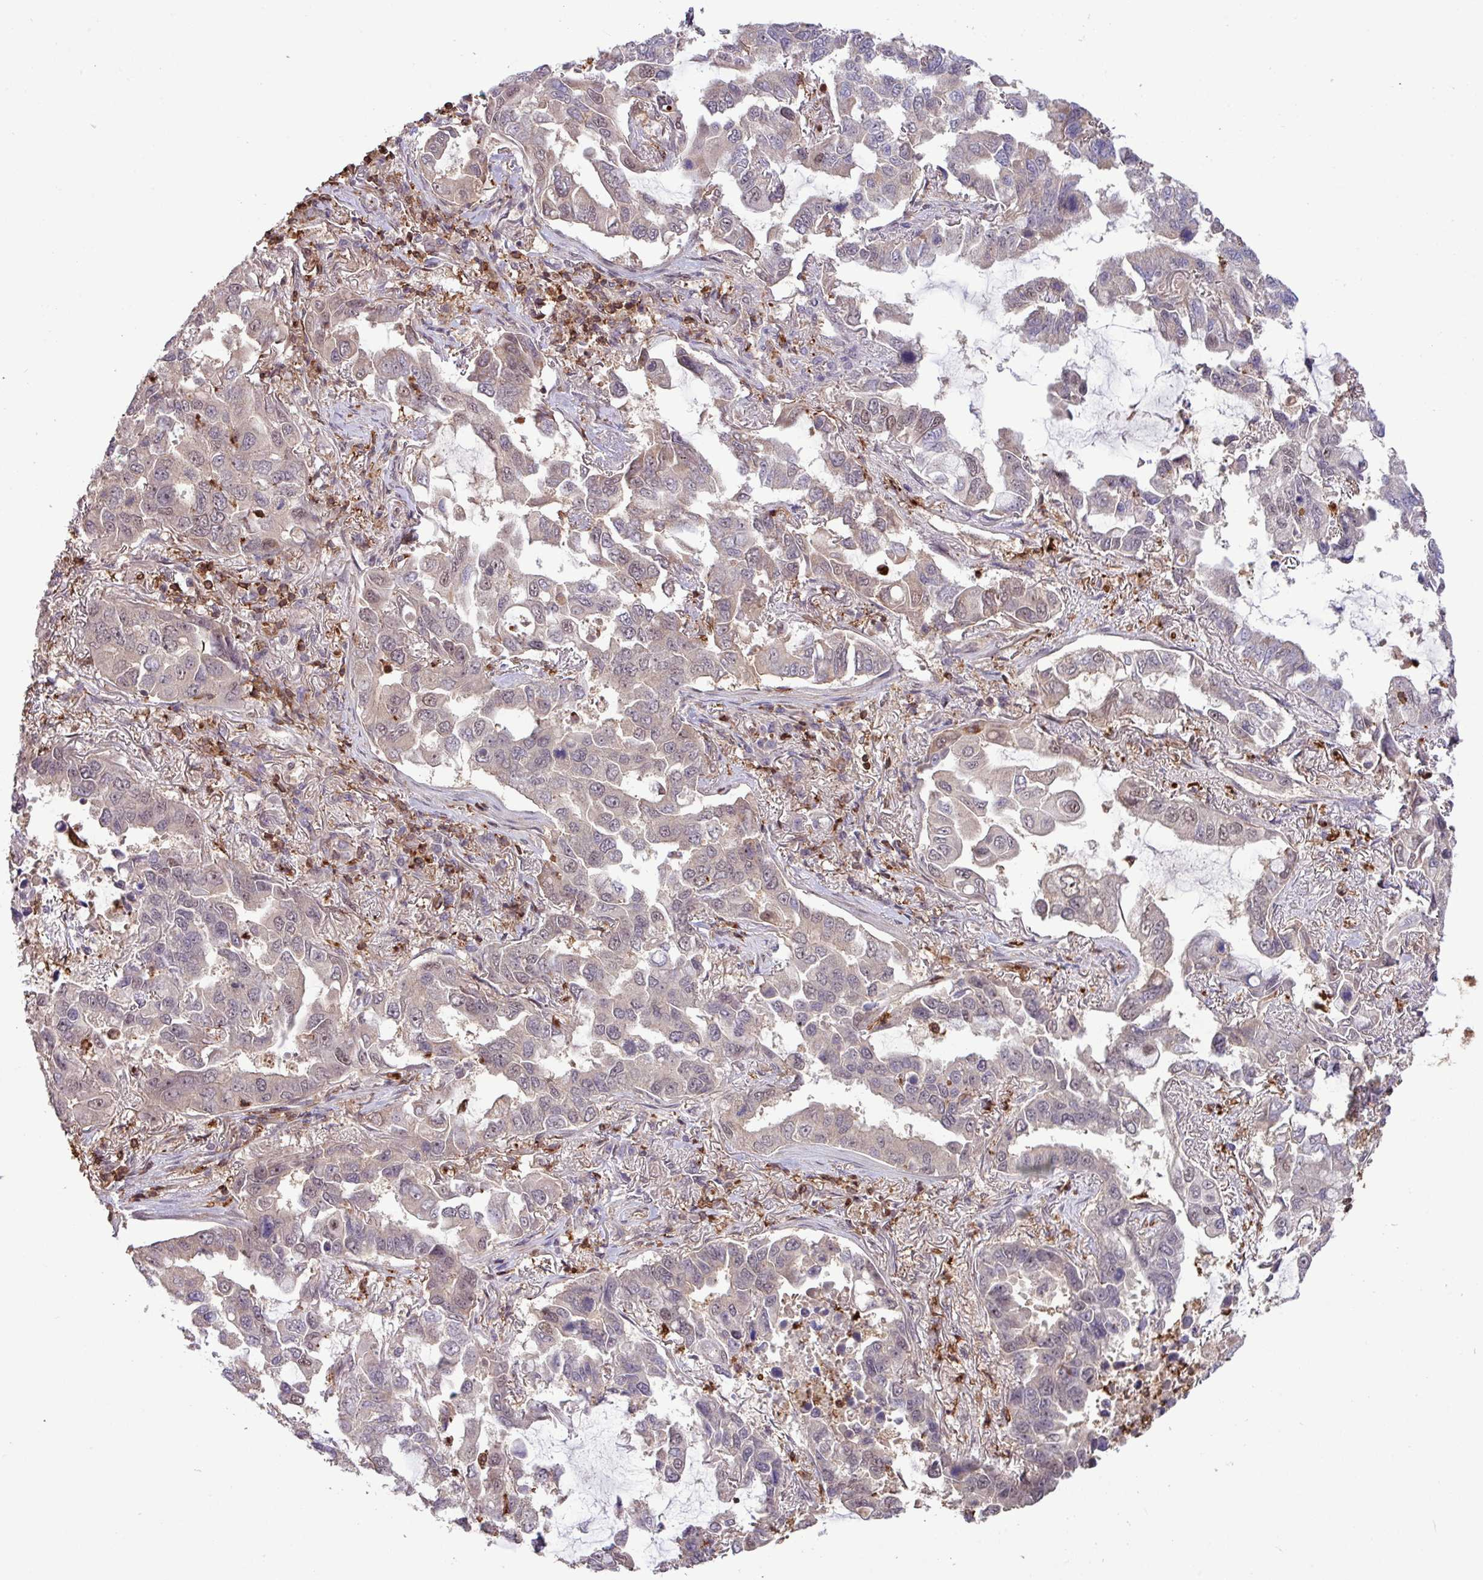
{"staining": {"intensity": "weak", "quantity": "<25%", "location": "nuclear"}, "tissue": "lung cancer", "cell_type": "Tumor cells", "image_type": "cancer", "snomed": [{"axis": "morphology", "description": "Adenocarcinoma, NOS"}, {"axis": "topography", "description": "Lung"}], "caption": "A micrograph of lung cancer (adenocarcinoma) stained for a protein shows no brown staining in tumor cells. (Immunohistochemistry, brightfield microscopy, high magnification).", "gene": "GON7", "patient": {"sex": "male", "age": 64}}